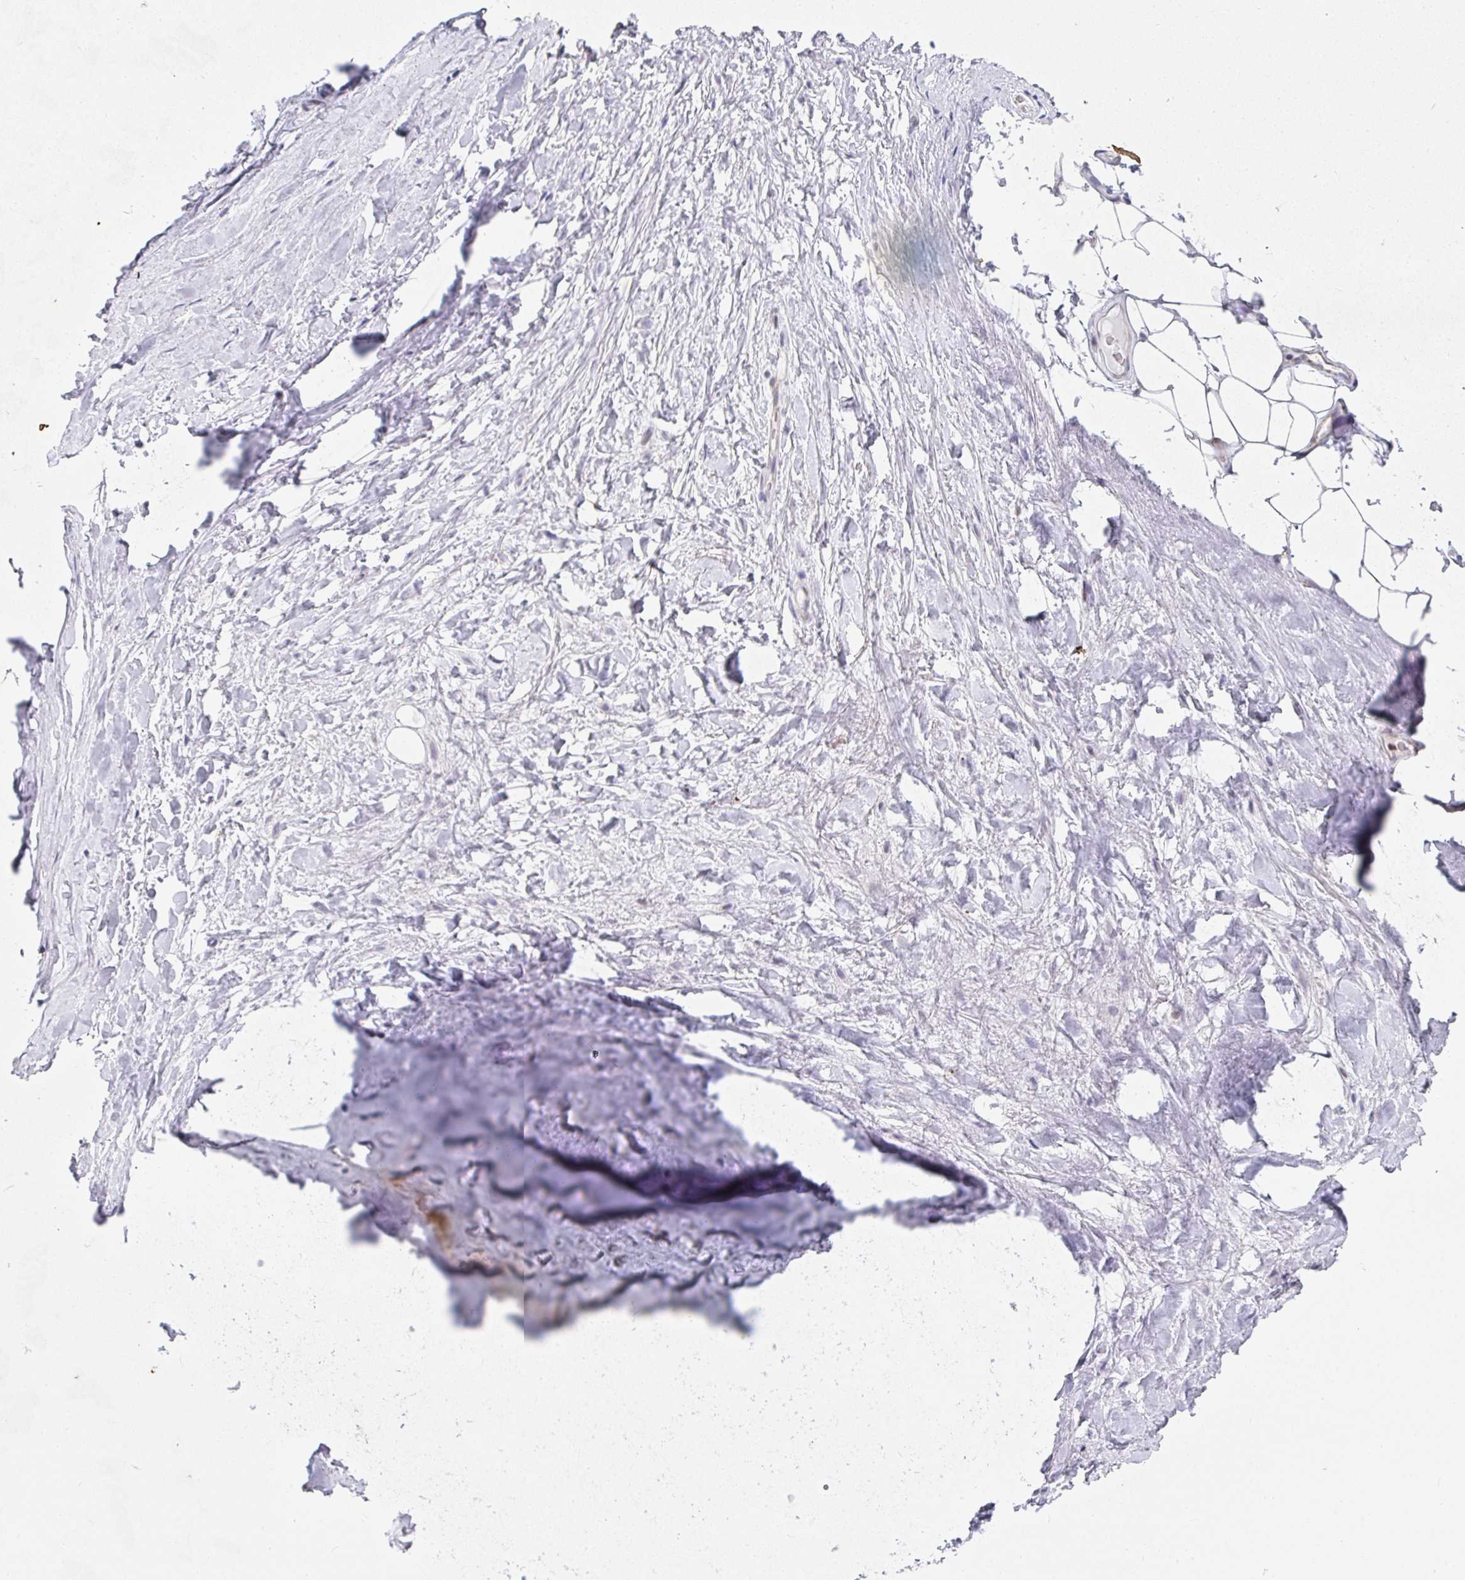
{"staining": {"intensity": "negative", "quantity": "none", "location": "none"}, "tissue": "adipose tissue", "cell_type": "Adipocytes", "image_type": "normal", "snomed": [{"axis": "morphology", "description": "Normal tissue, NOS"}, {"axis": "topography", "description": "Lymph node"}, {"axis": "topography", "description": "Cartilage tissue"}, {"axis": "topography", "description": "Nasopharynx"}], "caption": "A photomicrograph of adipose tissue stained for a protein exhibits no brown staining in adipocytes. Brightfield microscopy of immunohistochemistry (IHC) stained with DAB (3,3'-diaminobenzidine) (brown) and hematoxylin (blue), captured at high magnification.", "gene": "GINS2", "patient": {"sex": "male", "age": 63}}